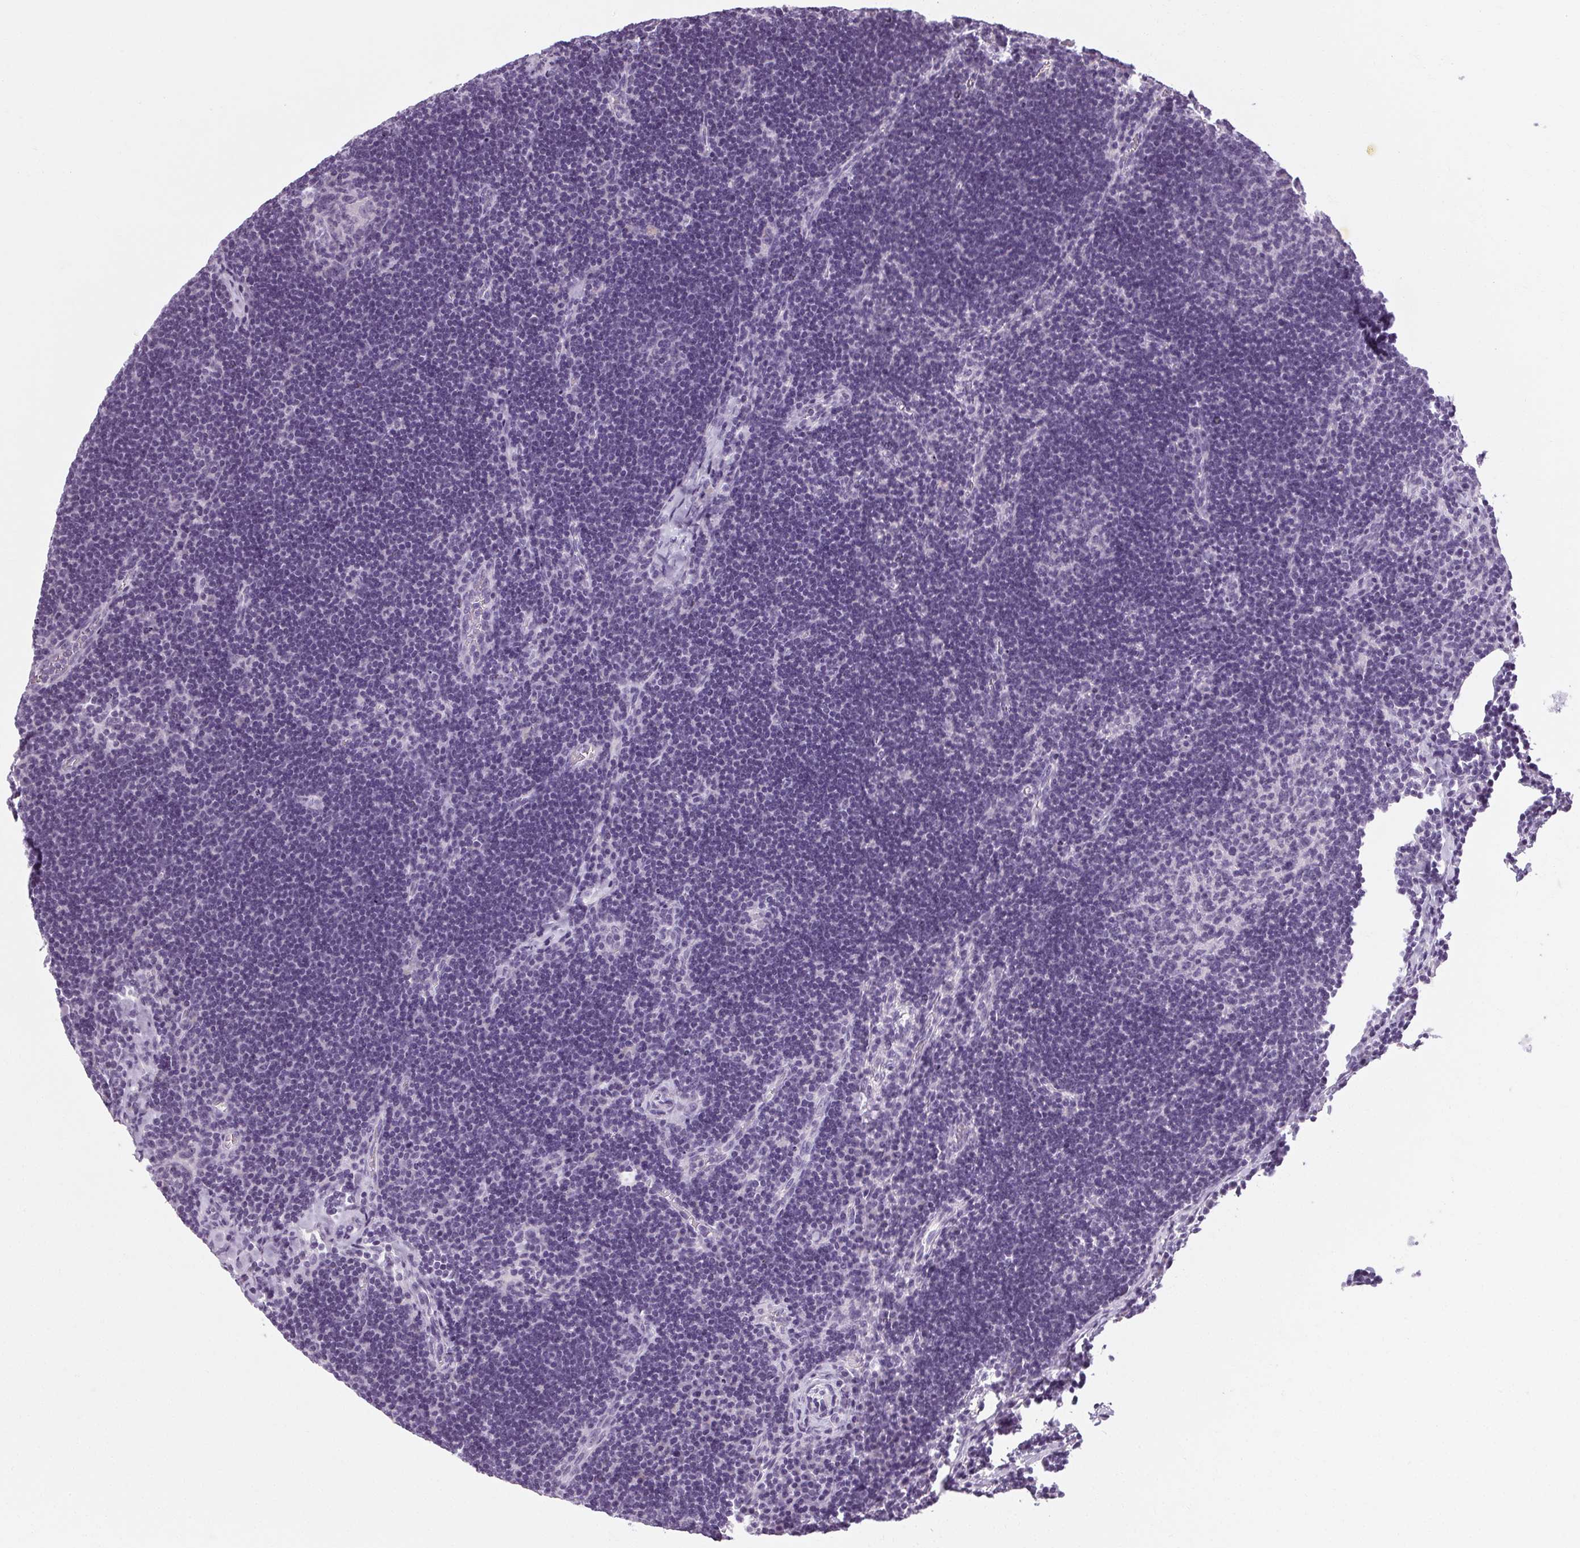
{"staining": {"intensity": "negative", "quantity": "none", "location": "none"}, "tissue": "lymph node", "cell_type": "Germinal center cells", "image_type": "normal", "snomed": [{"axis": "morphology", "description": "Normal tissue, NOS"}, {"axis": "topography", "description": "Lymph node"}], "caption": "This histopathology image is of unremarkable lymph node stained with immunohistochemistry to label a protein in brown with the nuclei are counter-stained blue. There is no expression in germinal center cells.", "gene": "POMC", "patient": {"sex": "male", "age": 67}}